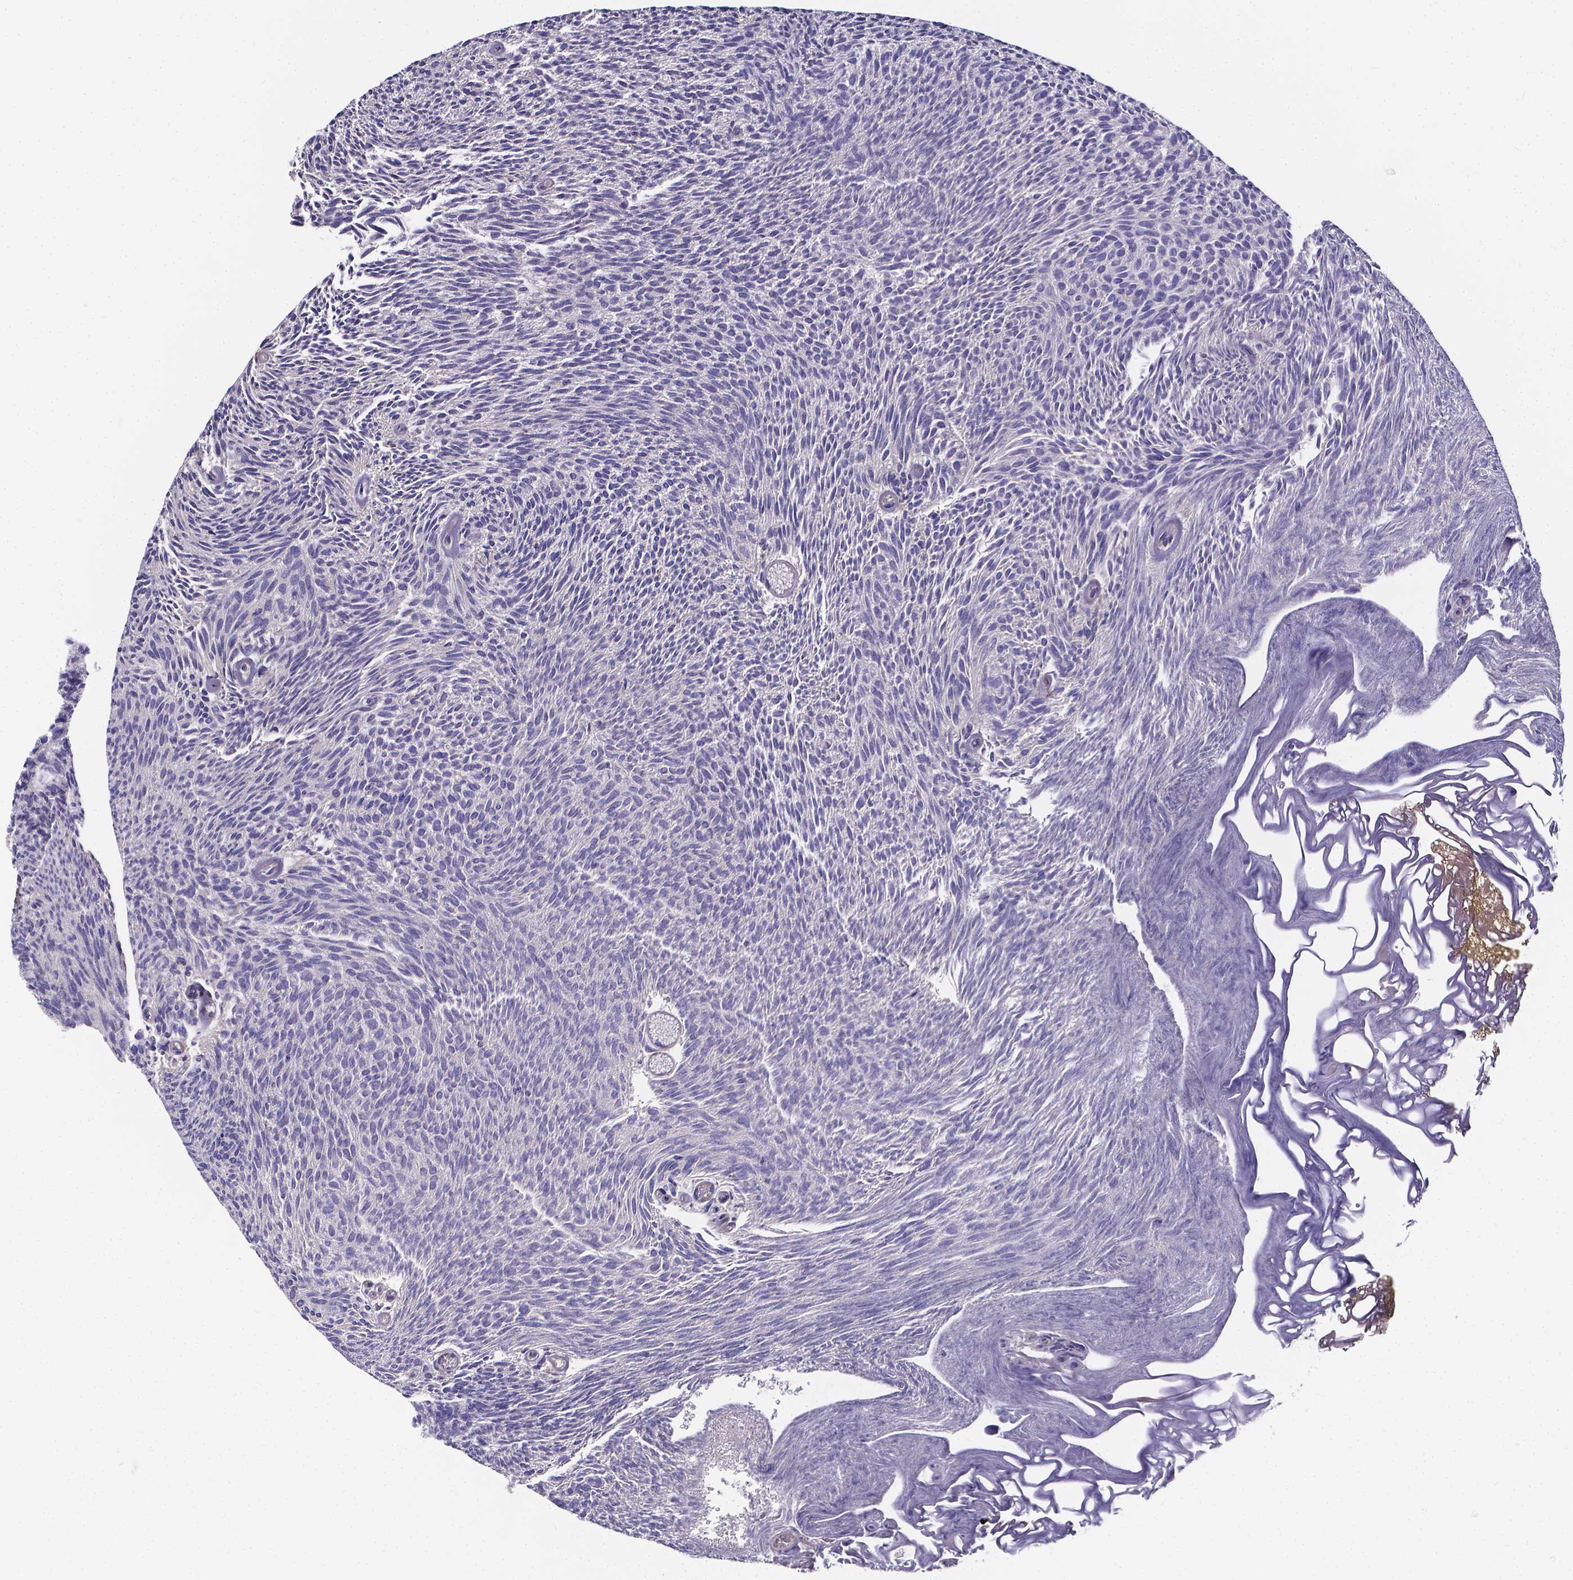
{"staining": {"intensity": "negative", "quantity": "none", "location": "none"}, "tissue": "urothelial cancer", "cell_type": "Tumor cells", "image_type": "cancer", "snomed": [{"axis": "morphology", "description": "Urothelial carcinoma, Low grade"}, {"axis": "topography", "description": "Urinary bladder"}], "caption": "The micrograph displays no significant positivity in tumor cells of urothelial carcinoma (low-grade). (DAB immunohistochemistry (IHC) visualized using brightfield microscopy, high magnification).", "gene": "CACNG8", "patient": {"sex": "male", "age": 77}}